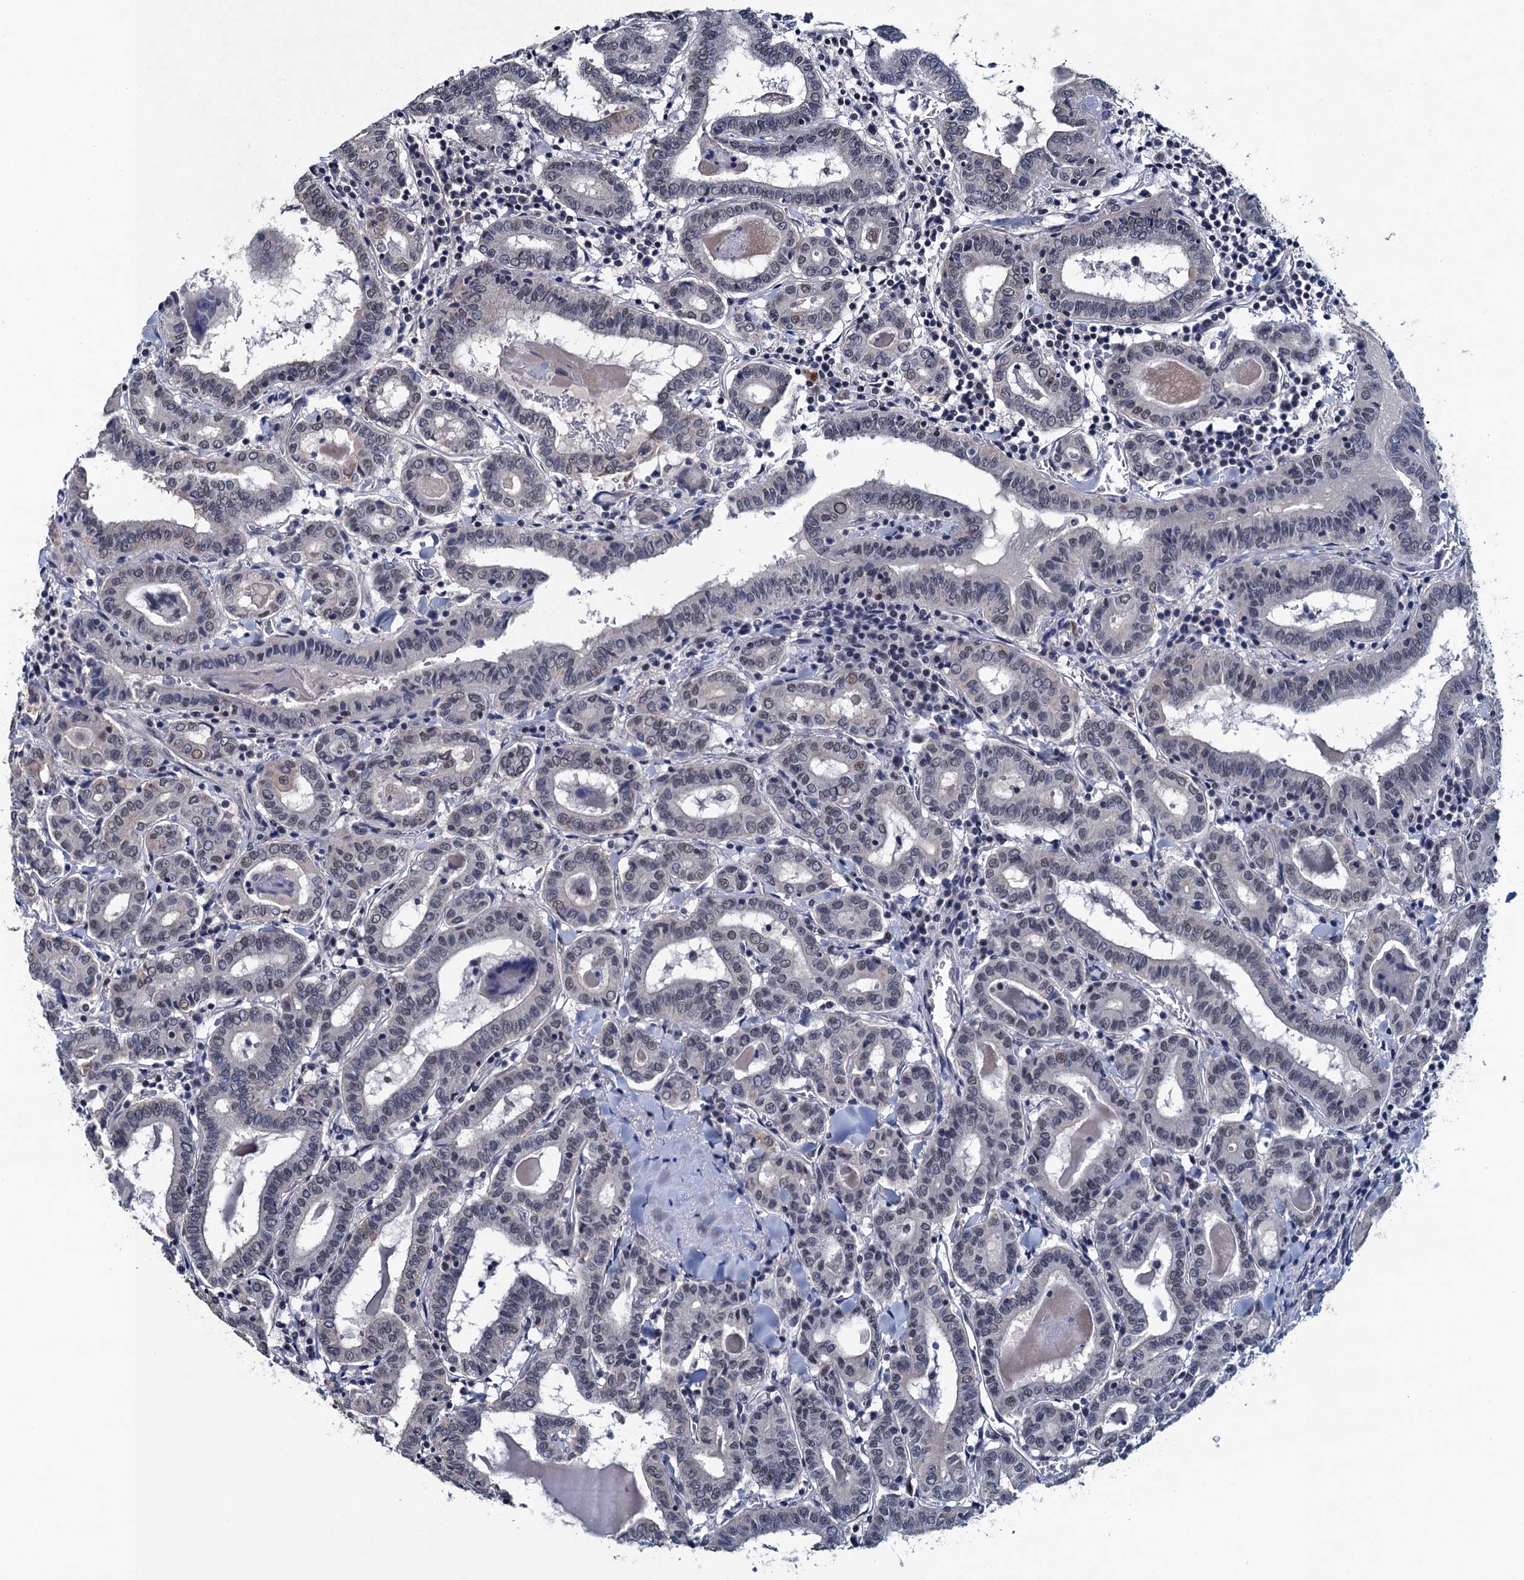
{"staining": {"intensity": "weak", "quantity": "<25%", "location": "nuclear"}, "tissue": "thyroid cancer", "cell_type": "Tumor cells", "image_type": "cancer", "snomed": [{"axis": "morphology", "description": "Papillary adenocarcinoma, NOS"}, {"axis": "topography", "description": "Thyroid gland"}], "caption": "Image shows no protein positivity in tumor cells of thyroid cancer tissue.", "gene": "FNBP4", "patient": {"sex": "female", "age": 72}}